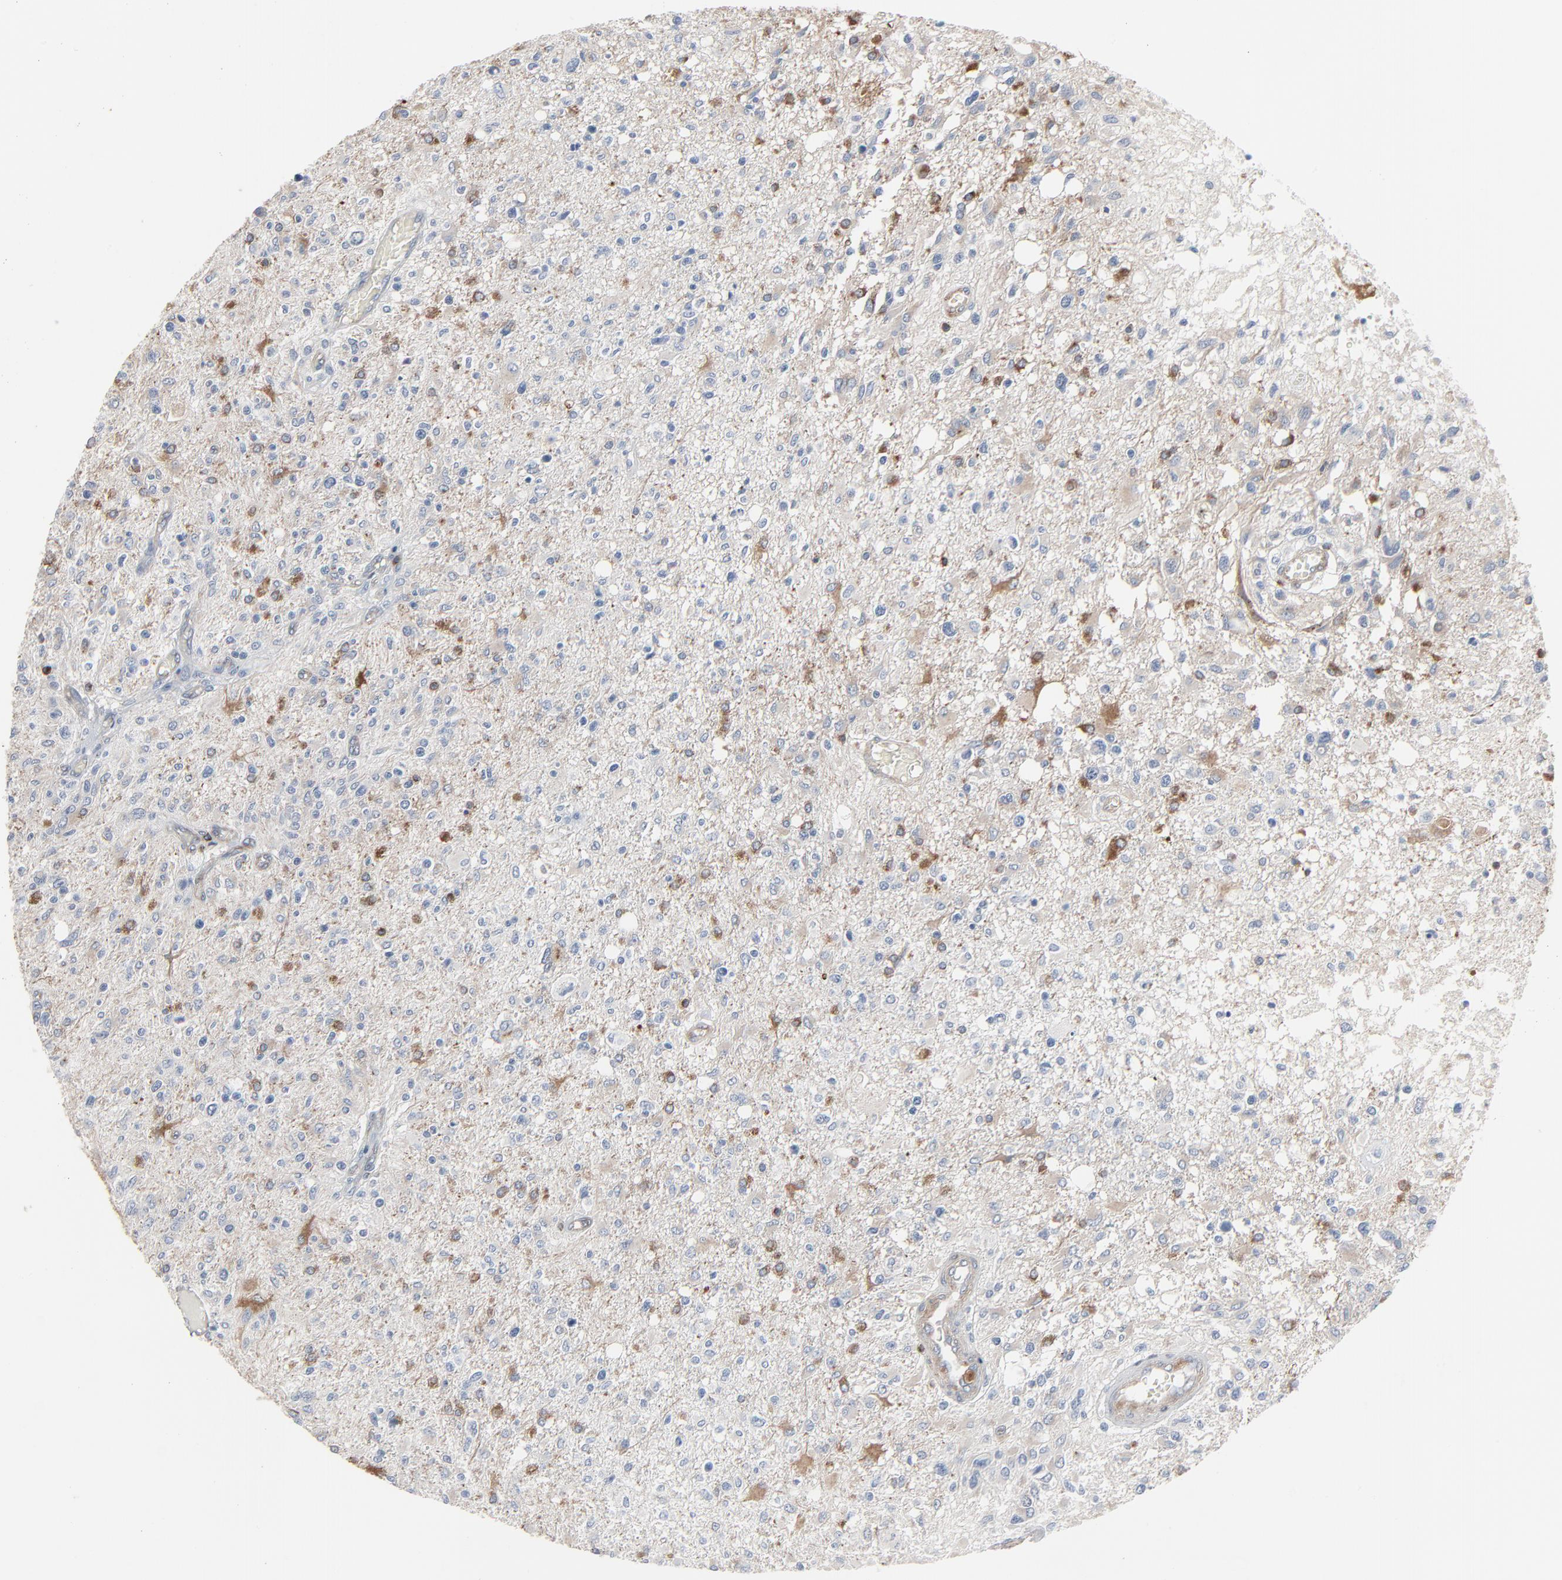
{"staining": {"intensity": "moderate", "quantity": "<25%", "location": "cytoplasmic/membranous"}, "tissue": "glioma", "cell_type": "Tumor cells", "image_type": "cancer", "snomed": [{"axis": "morphology", "description": "Glioma, malignant, High grade"}, {"axis": "topography", "description": "Cerebral cortex"}], "caption": "A histopathology image of human malignant high-grade glioma stained for a protein displays moderate cytoplasmic/membranous brown staining in tumor cells.", "gene": "OPTN", "patient": {"sex": "male", "age": 76}}